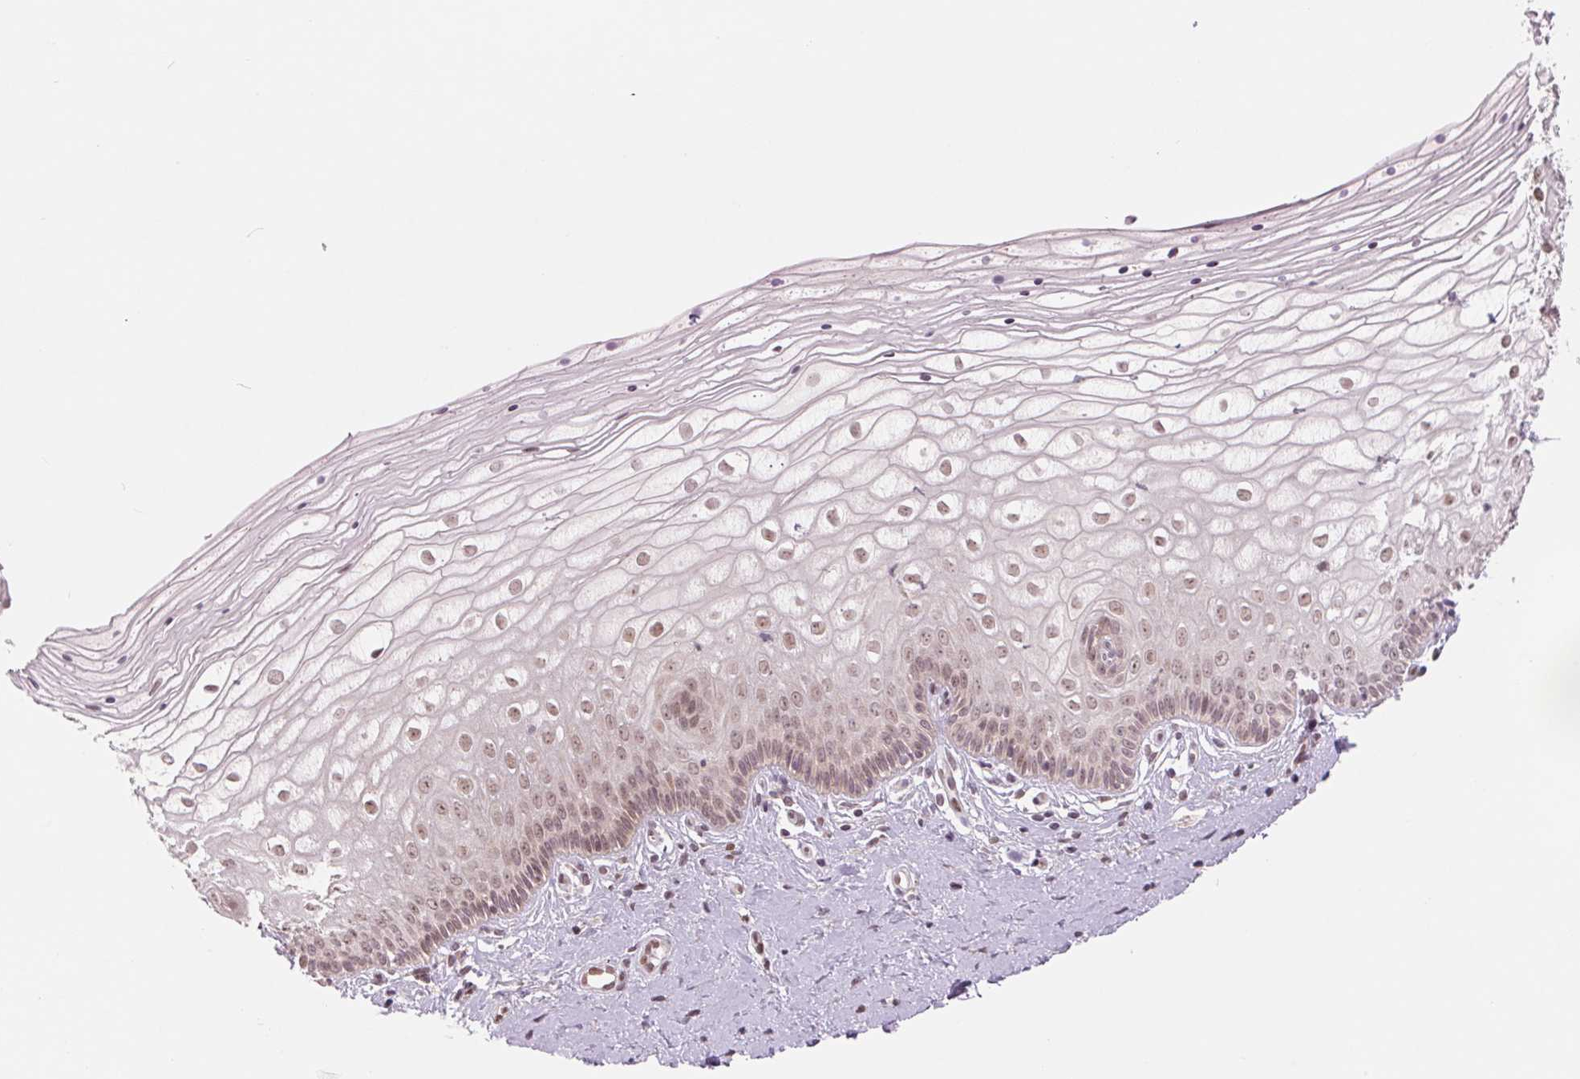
{"staining": {"intensity": "moderate", "quantity": "25%-75%", "location": "nuclear"}, "tissue": "vagina", "cell_type": "Squamous epithelial cells", "image_type": "normal", "snomed": [{"axis": "morphology", "description": "Normal tissue, NOS"}, {"axis": "topography", "description": "Vagina"}], "caption": "Unremarkable vagina reveals moderate nuclear expression in approximately 25%-75% of squamous epithelial cells, visualized by immunohistochemistry.", "gene": "ARHGAP32", "patient": {"sex": "female", "age": 39}}